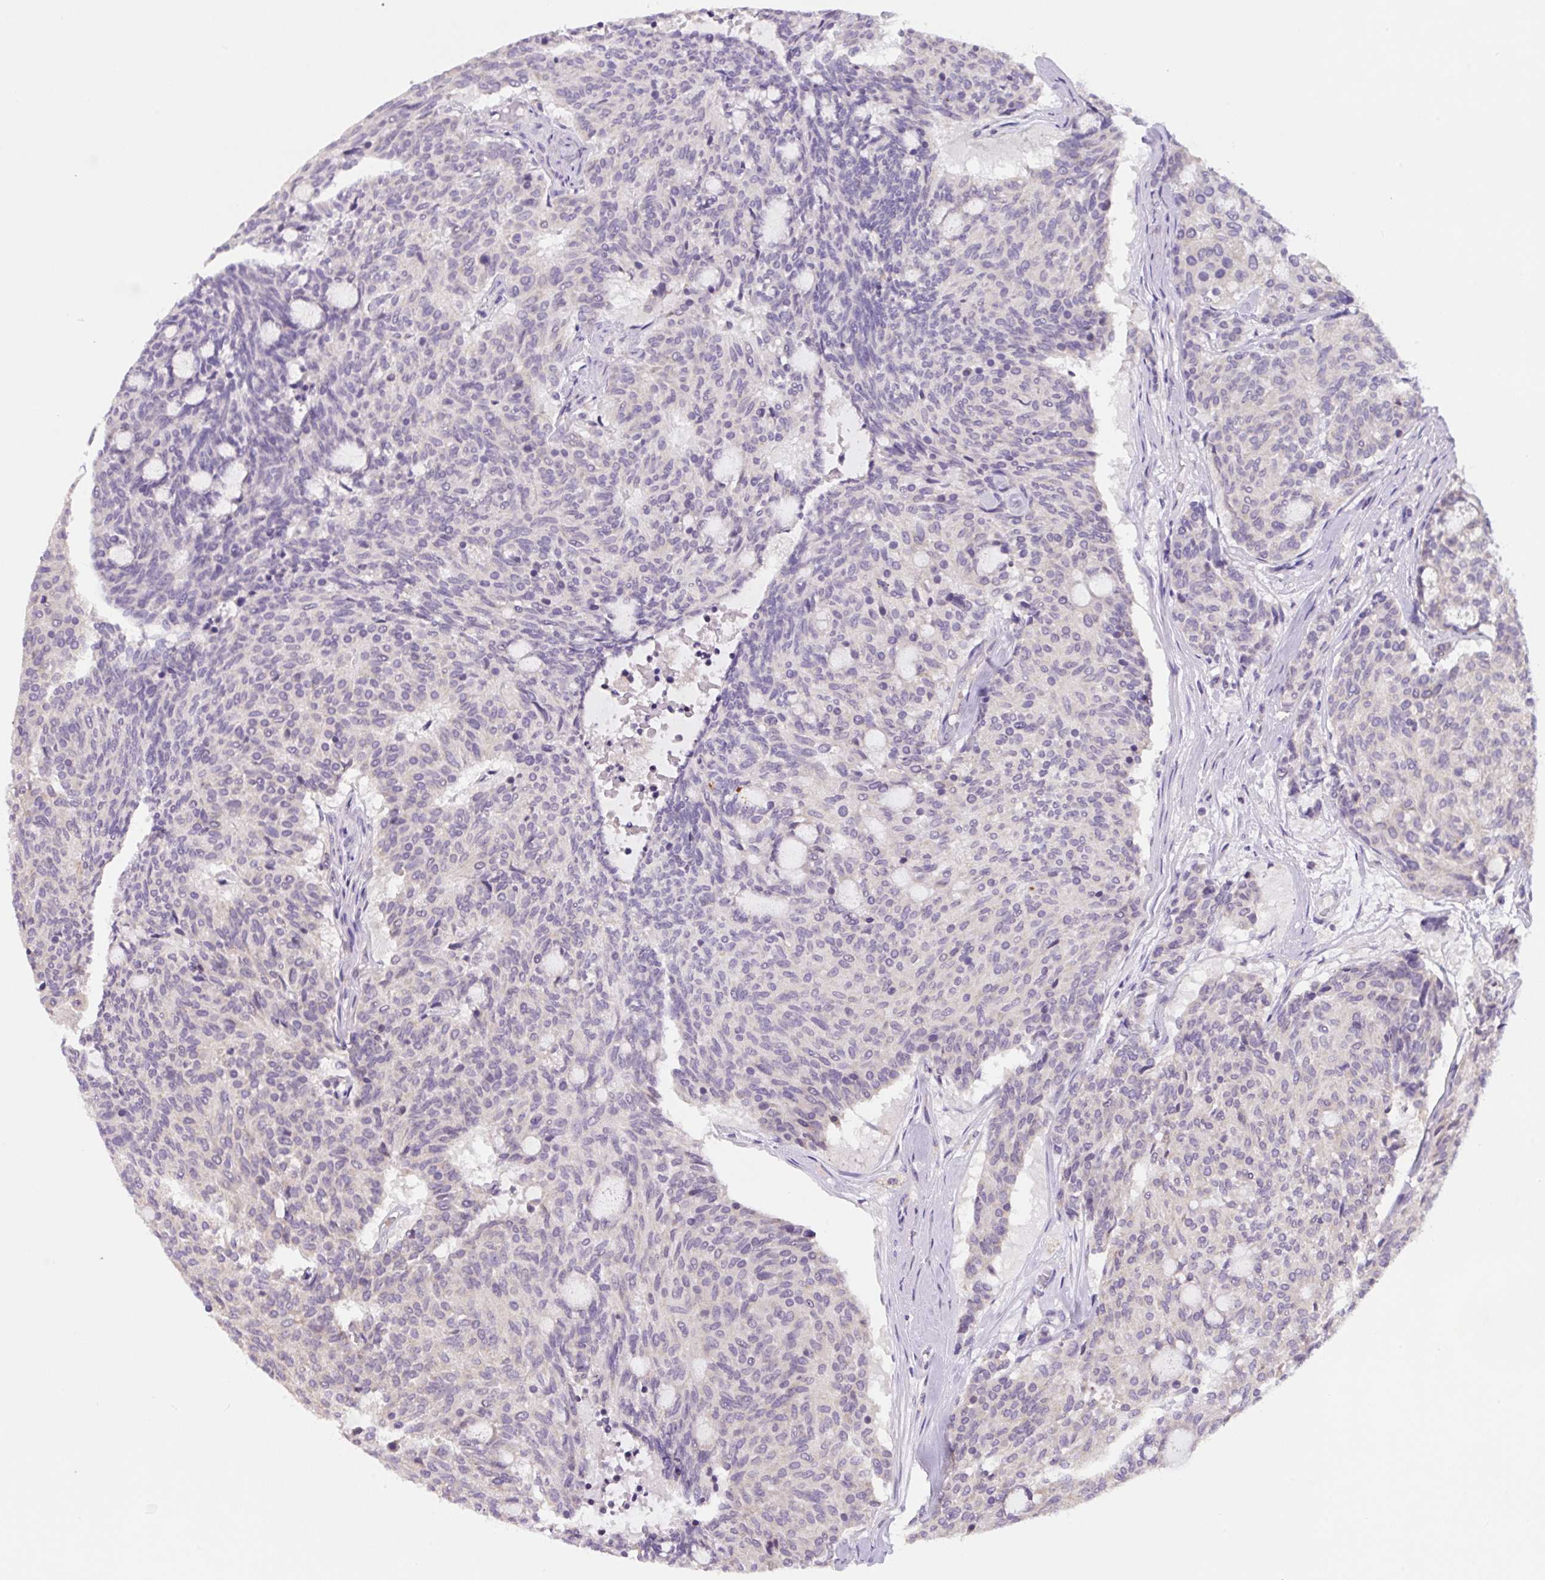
{"staining": {"intensity": "negative", "quantity": "none", "location": "none"}, "tissue": "carcinoid", "cell_type": "Tumor cells", "image_type": "cancer", "snomed": [{"axis": "morphology", "description": "Carcinoid, malignant, NOS"}, {"axis": "topography", "description": "Pancreas"}], "caption": "IHC histopathology image of neoplastic tissue: human carcinoid stained with DAB (3,3'-diaminobenzidine) demonstrates no significant protein positivity in tumor cells.", "gene": "FZD5", "patient": {"sex": "female", "age": 54}}